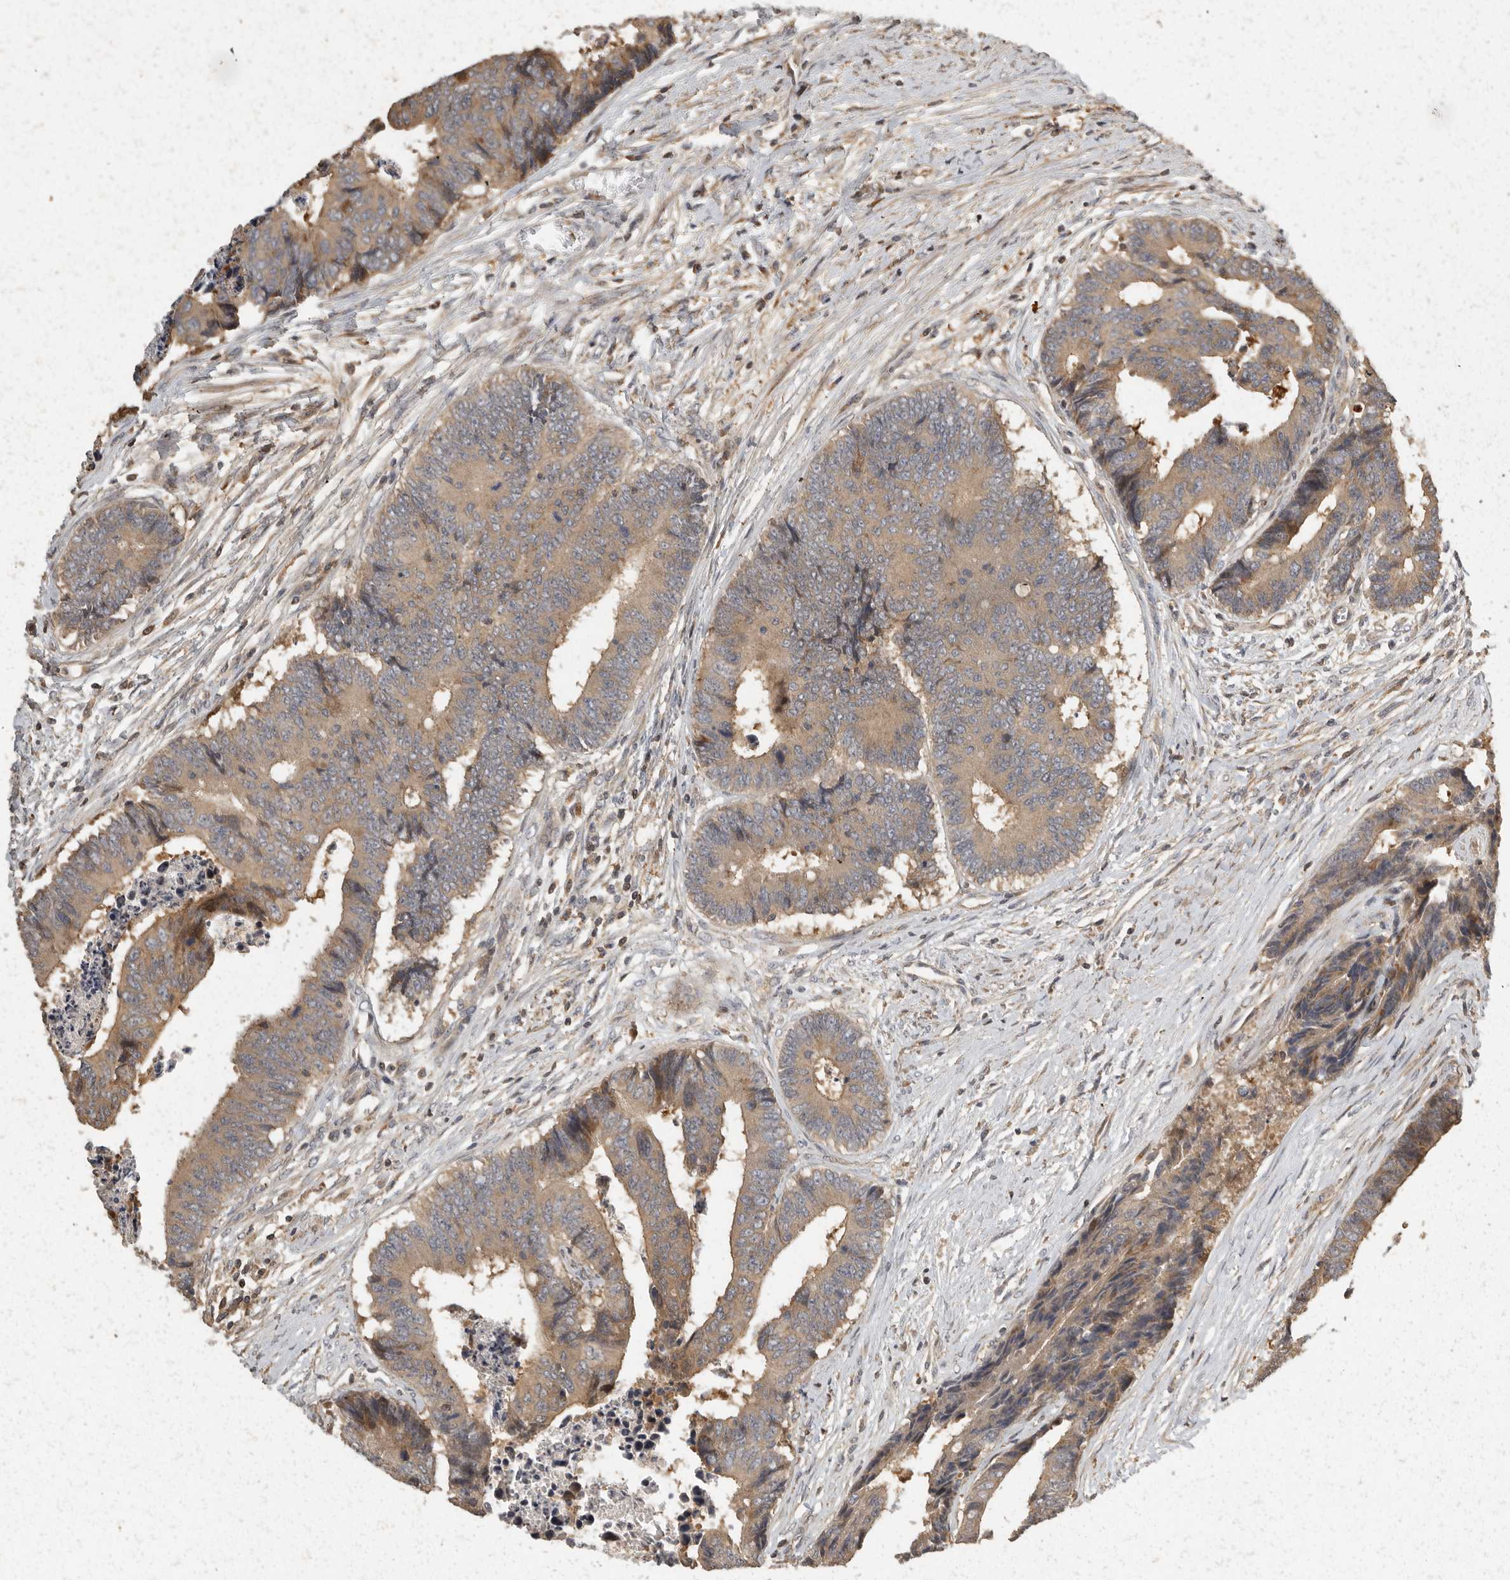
{"staining": {"intensity": "weak", "quantity": ">75%", "location": "cytoplasmic/membranous"}, "tissue": "colorectal cancer", "cell_type": "Tumor cells", "image_type": "cancer", "snomed": [{"axis": "morphology", "description": "Adenocarcinoma, NOS"}, {"axis": "topography", "description": "Rectum"}], "caption": "Weak cytoplasmic/membranous expression for a protein is present in approximately >75% of tumor cells of adenocarcinoma (colorectal) using IHC.", "gene": "SWT1", "patient": {"sex": "male", "age": 84}}